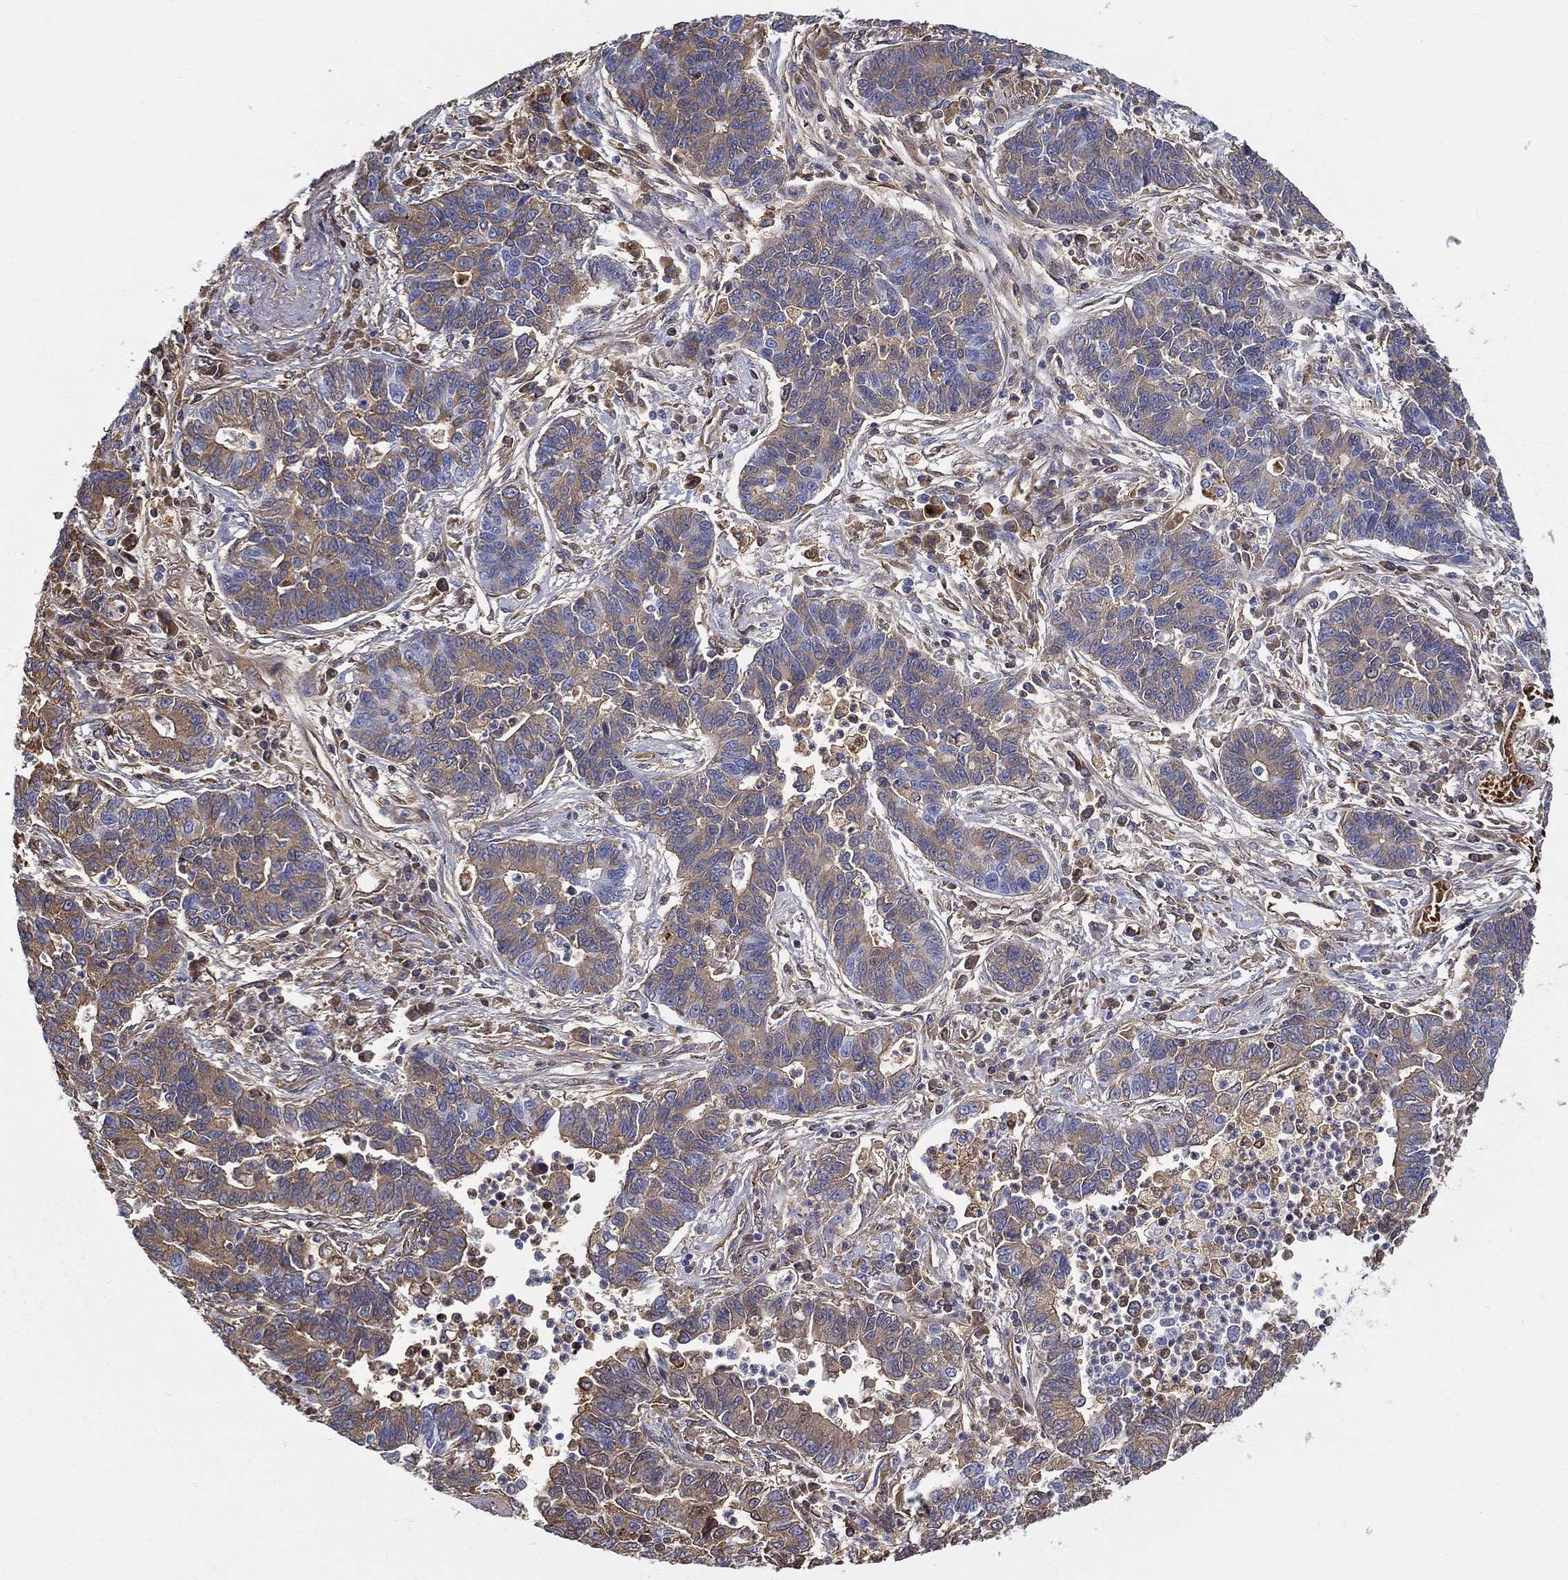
{"staining": {"intensity": "weak", "quantity": ">75%", "location": "cytoplasmic/membranous"}, "tissue": "lung cancer", "cell_type": "Tumor cells", "image_type": "cancer", "snomed": [{"axis": "morphology", "description": "Adenocarcinoma, NOS"}, {"axis": "topography", "description": "Lung"}], "caption": "Adenocarcinoma (lung) was stained to show a protein in brown. There is low levels of weak cytoplasmic/membranous staining in approximately >75% of tumor cells.", "gene": "IFNB1", "patient": {"sex": "female", "age": 57}}